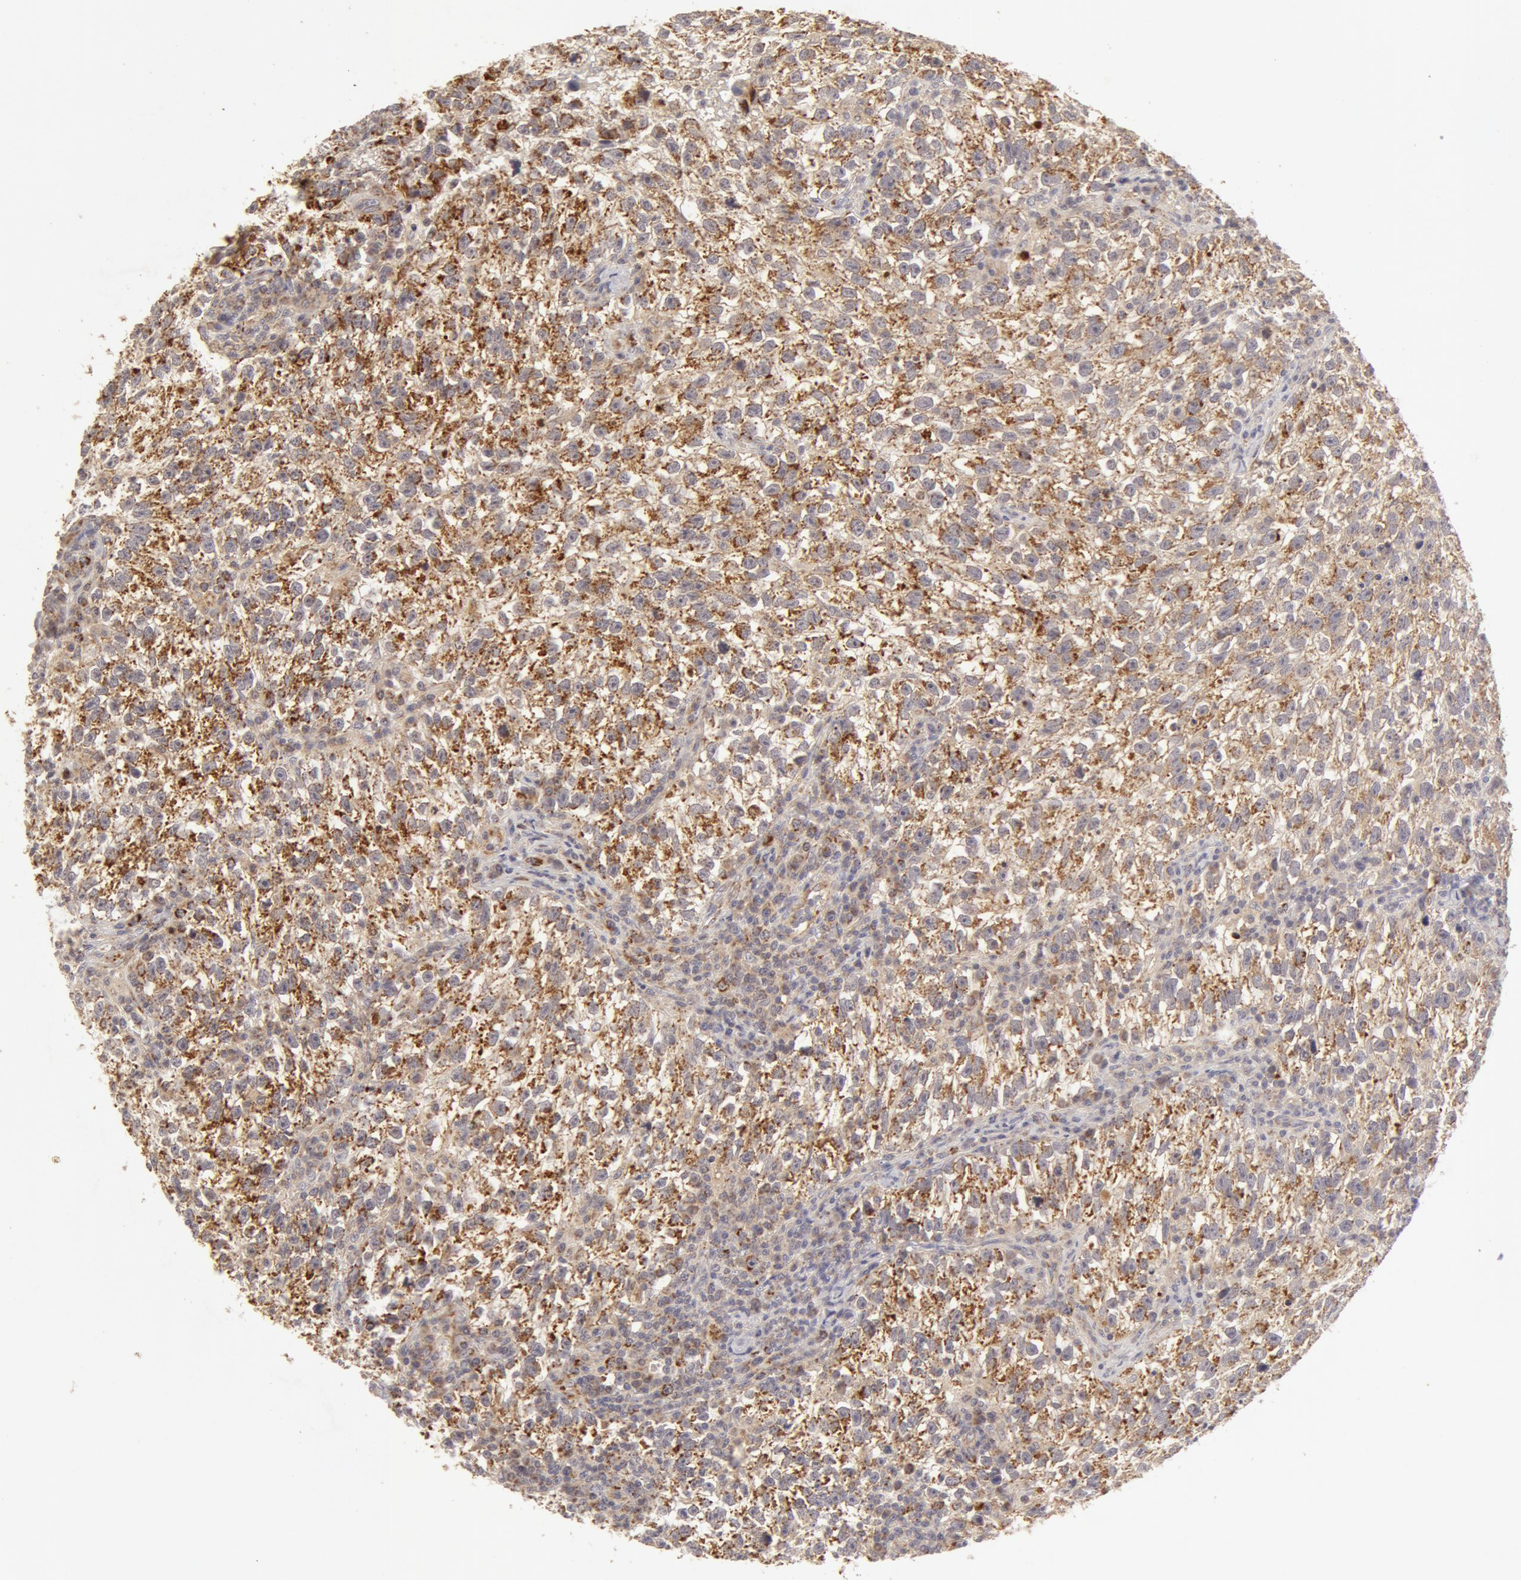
{"staining": {"intensity": "moderate", "quantity": "25%-75%", "location": "cytoplasmic/membranous"}, "tissue": "testis cancer", "cell_type": "Tumor cells", "image_type": "cancer", "snomed": [{"axis": "morphology", "description": "Seminoma, NOS"}, {"axis": "topography", "description": "Testis"}], "caption": "There is medium levels of moderate cytoplasmic/membranous expression in tumor cells of testis seminoma, as demonstrated by immunohistochemical staining (brown color).", "gene": "ADPRH", "patient": {"sex": "male", "age": 38}}